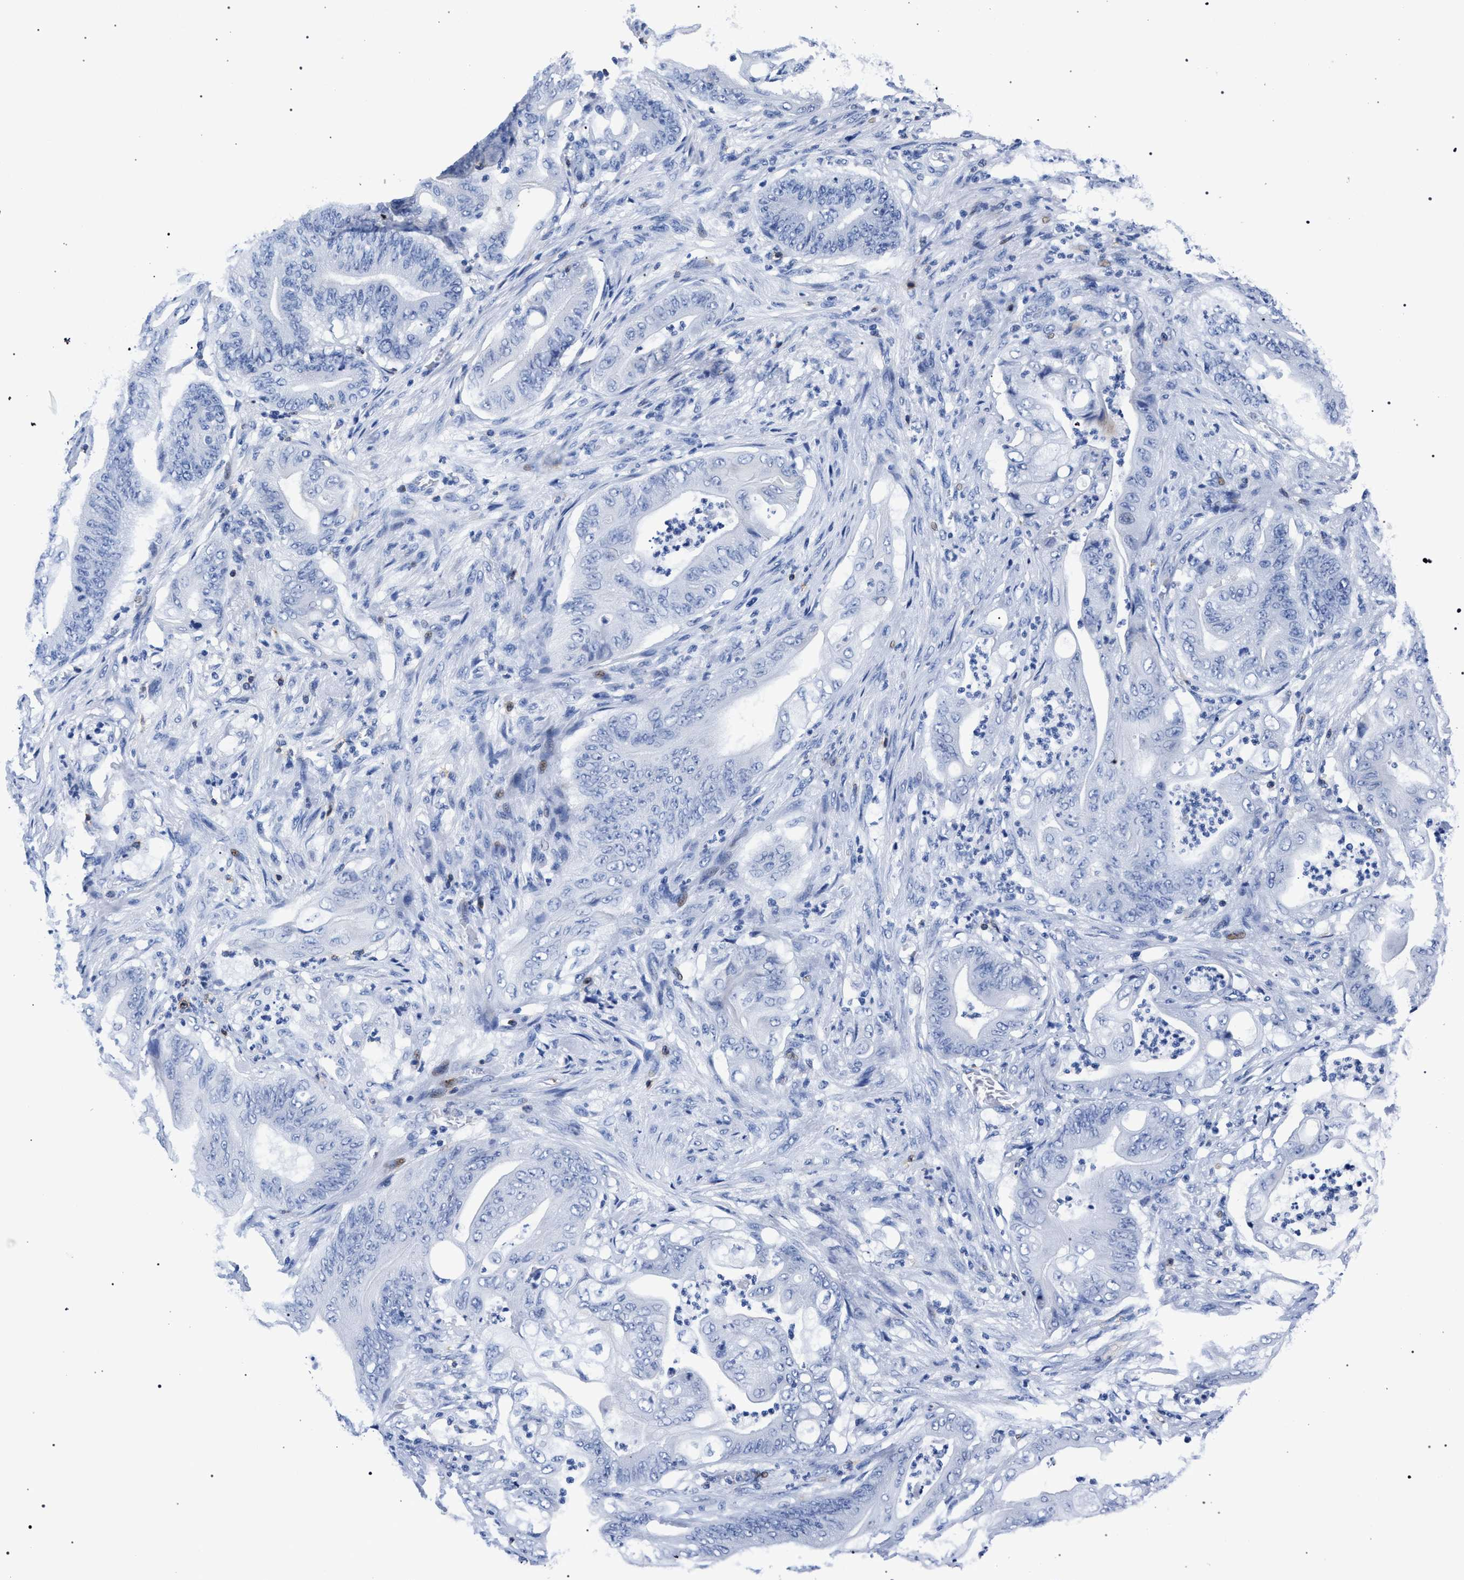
{"staining": {"intensity": "negative", "quantity": "none", "location": "none"}, "tissue": "stomach cancer", "cell_type": "Tumor cells", "image_type": "cancer", "snomed": [{"axis": "morphology", "description": "Adenocarcinoma, NOS"}, {"axis": "topography", "description": "Stomach"}], "caption": "Immunohistochemistry micrograph of neoplastic tissue: stomach adenocarcinoma stained with DAB reveals no significant protein expression in tumor cells.", "gene": "KLRK1", "patient": {"sex": "female", "age": 73}}